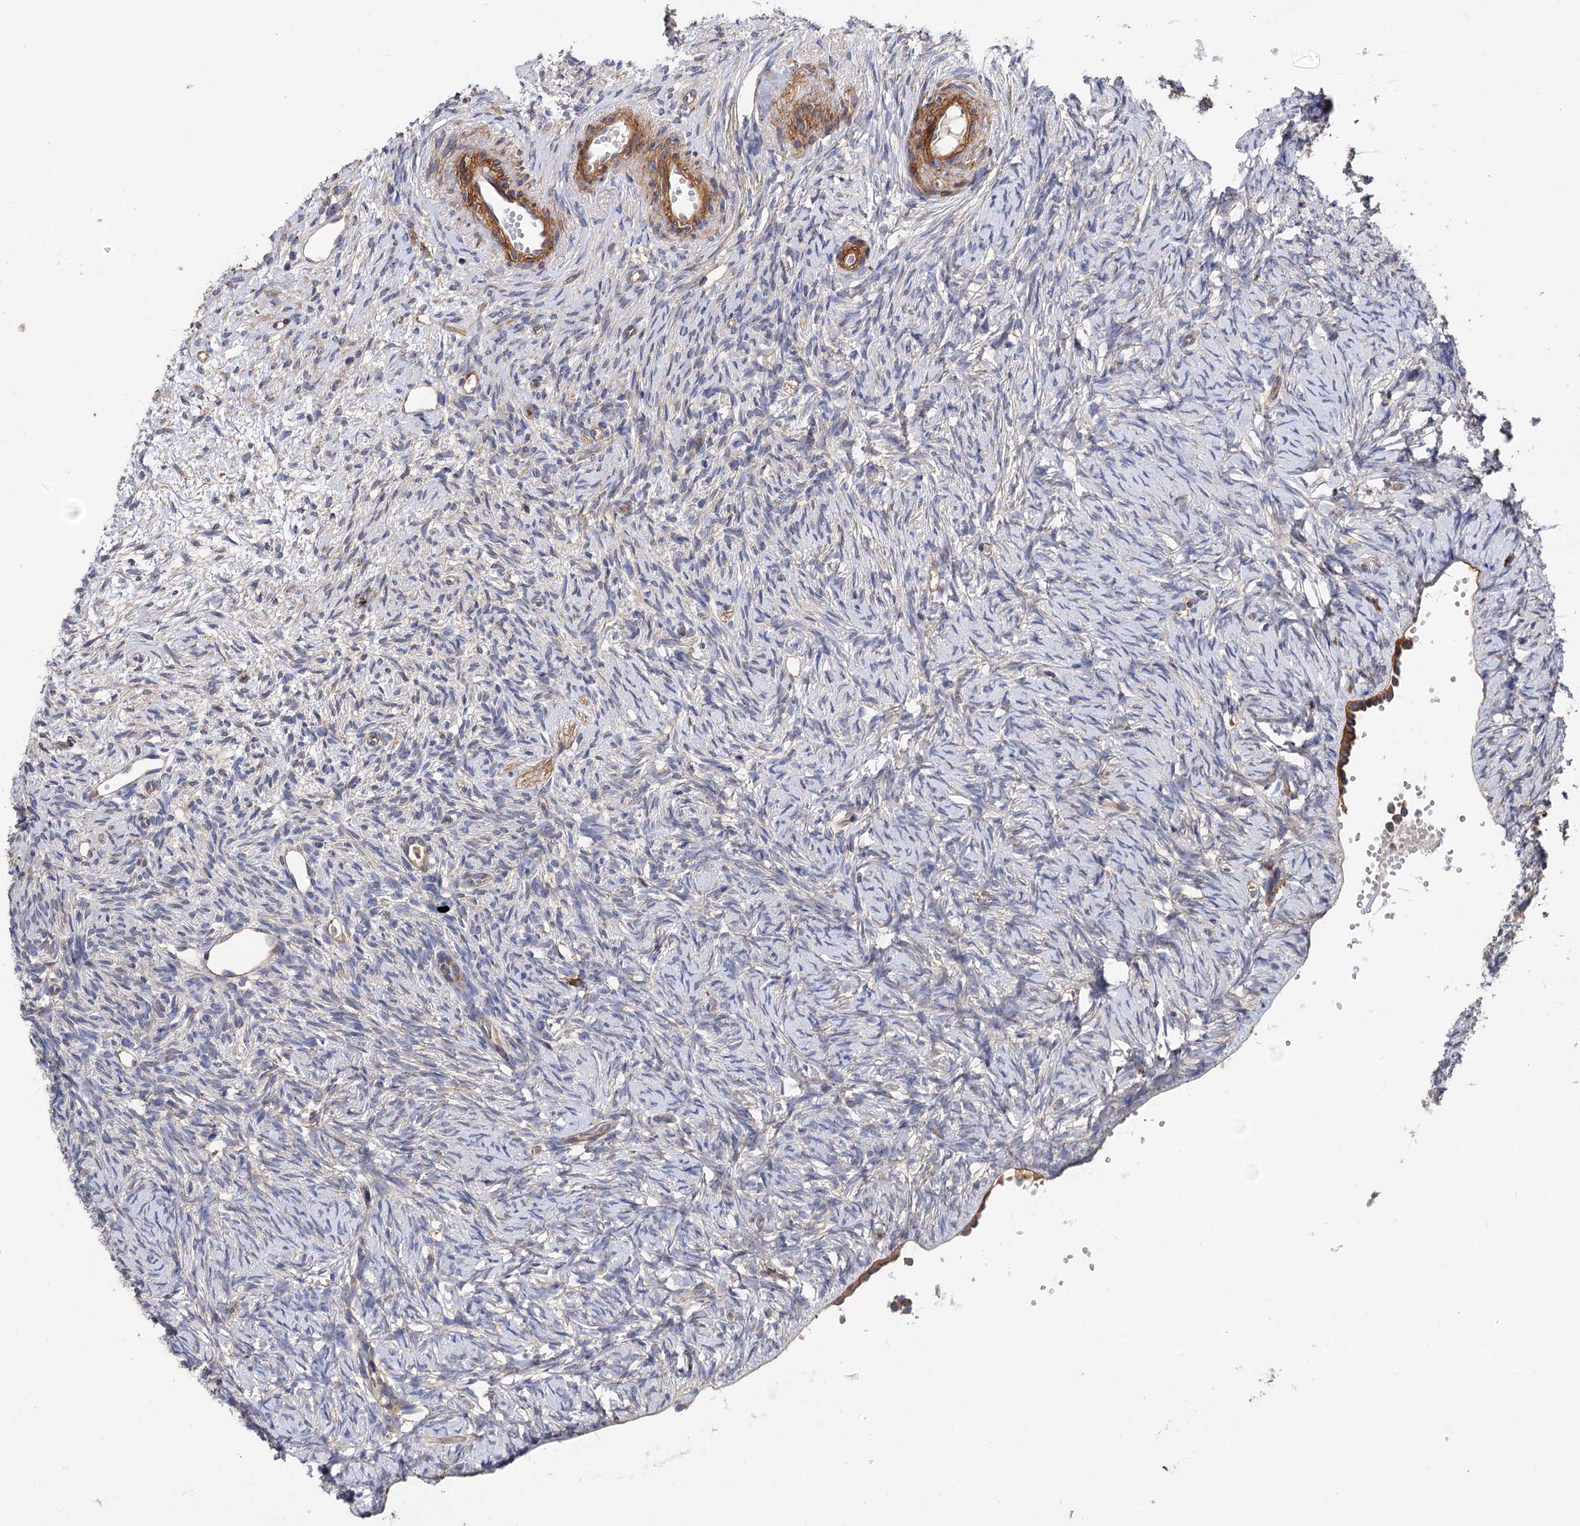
{"staining": {"intensity": "negative", "quantity": "none", "location": "none"}, "tissue": "ovary", "cell_type": "Ovarian stroma cells", "image_type": "normal", "snomed": [{"axis": "morphology", "description": "Normal tissue, NOS"}, {"axis": "topography", "description": "Ovary"}], "caption": "The image displays no significant positivity in ovarian stroma cells of ovary.", "gene": "CSAD", "patient": {"sex": "female", "age": 51}}